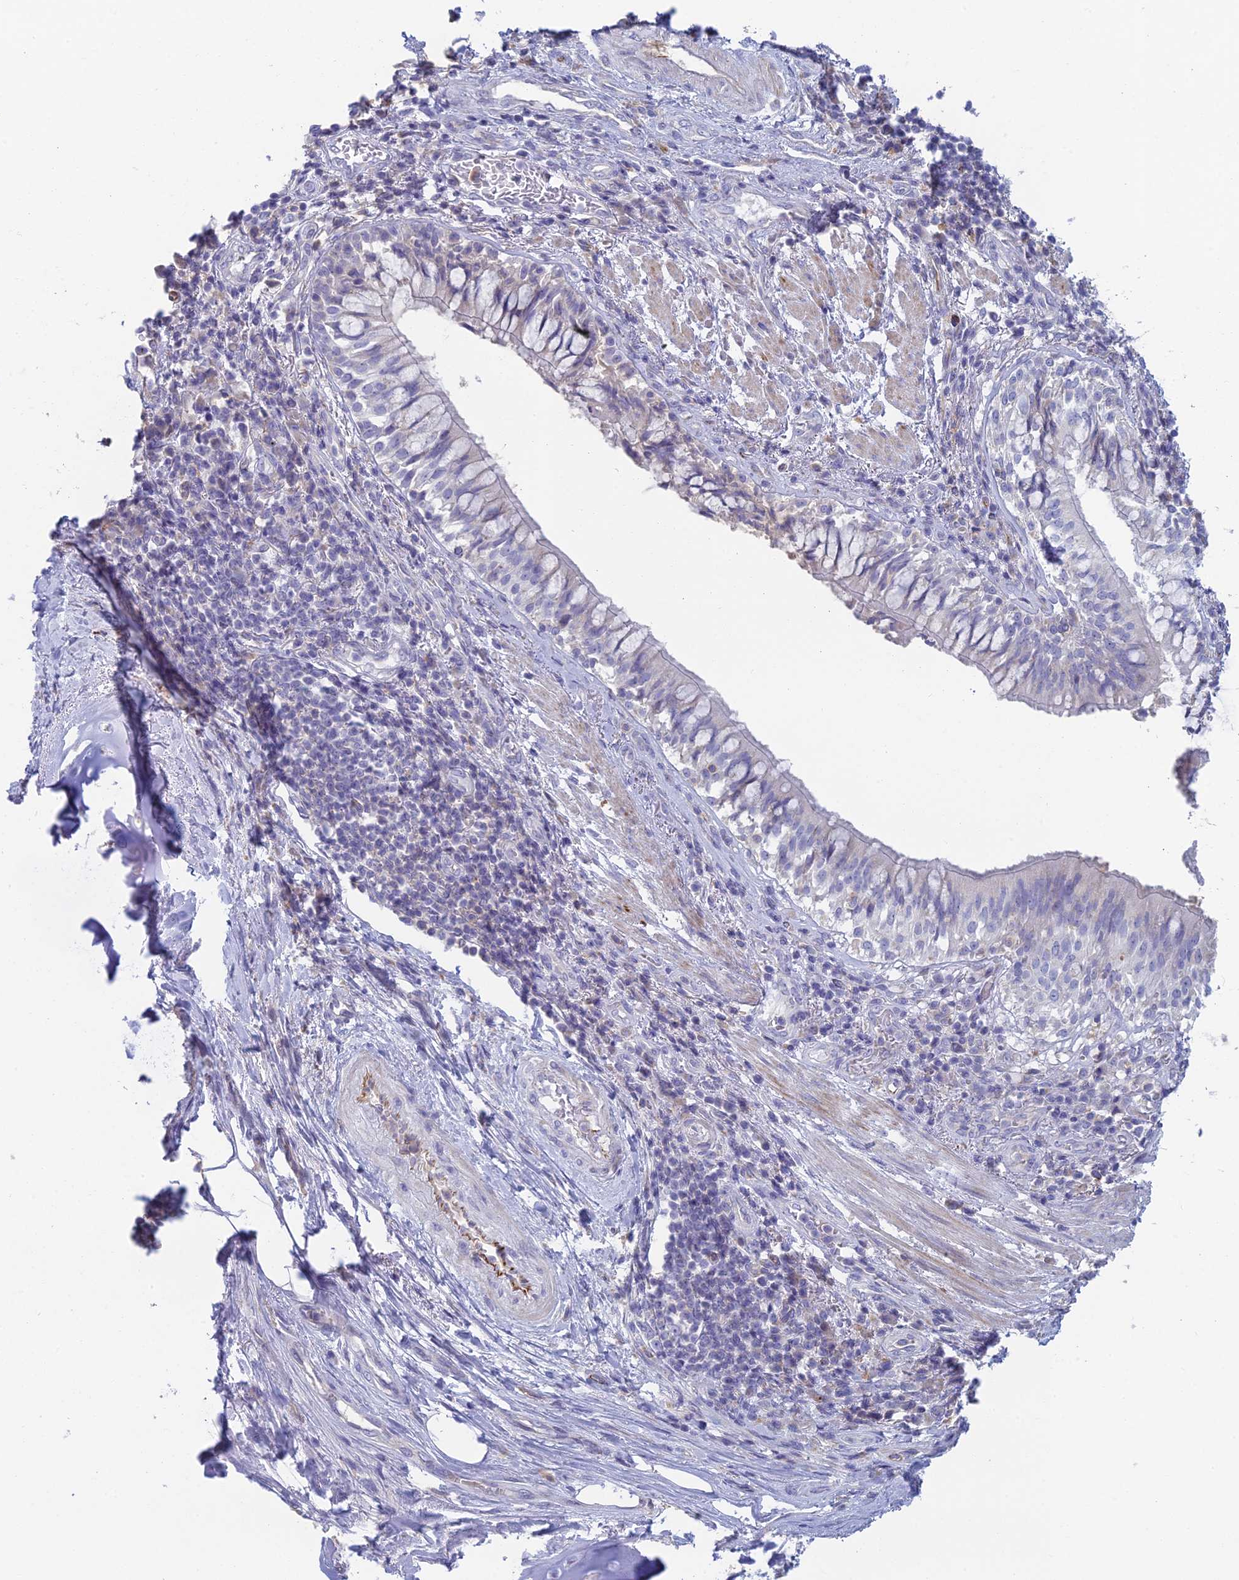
{"staining": {"intensity": "negative", "quantity": "none", "location": "none"}, "tissue": "adipose tissue", "cell_type": "Adipocytes", "image_type": "normal", "snomed": [{"axis": "morphology", "description": "Normal tissue, NOS"}, {"axis": "morphology", "description": "Squamous cell carcinoma, NOS"}, {"axis": "topography", "description": "Bronchus"}, {"axis": "topography", "description": "Lung"}], "caption": "The photomicrograph reveals no staining of adipocytes in unremarkable adipose tissue. Brightfield microscopy of immunohistochemistry stained with DAB (brown) and hematoxylin (blue), captured at high magnification.", "gene": "FERD3L", "patient": {"sex": "male", "age": 64}}